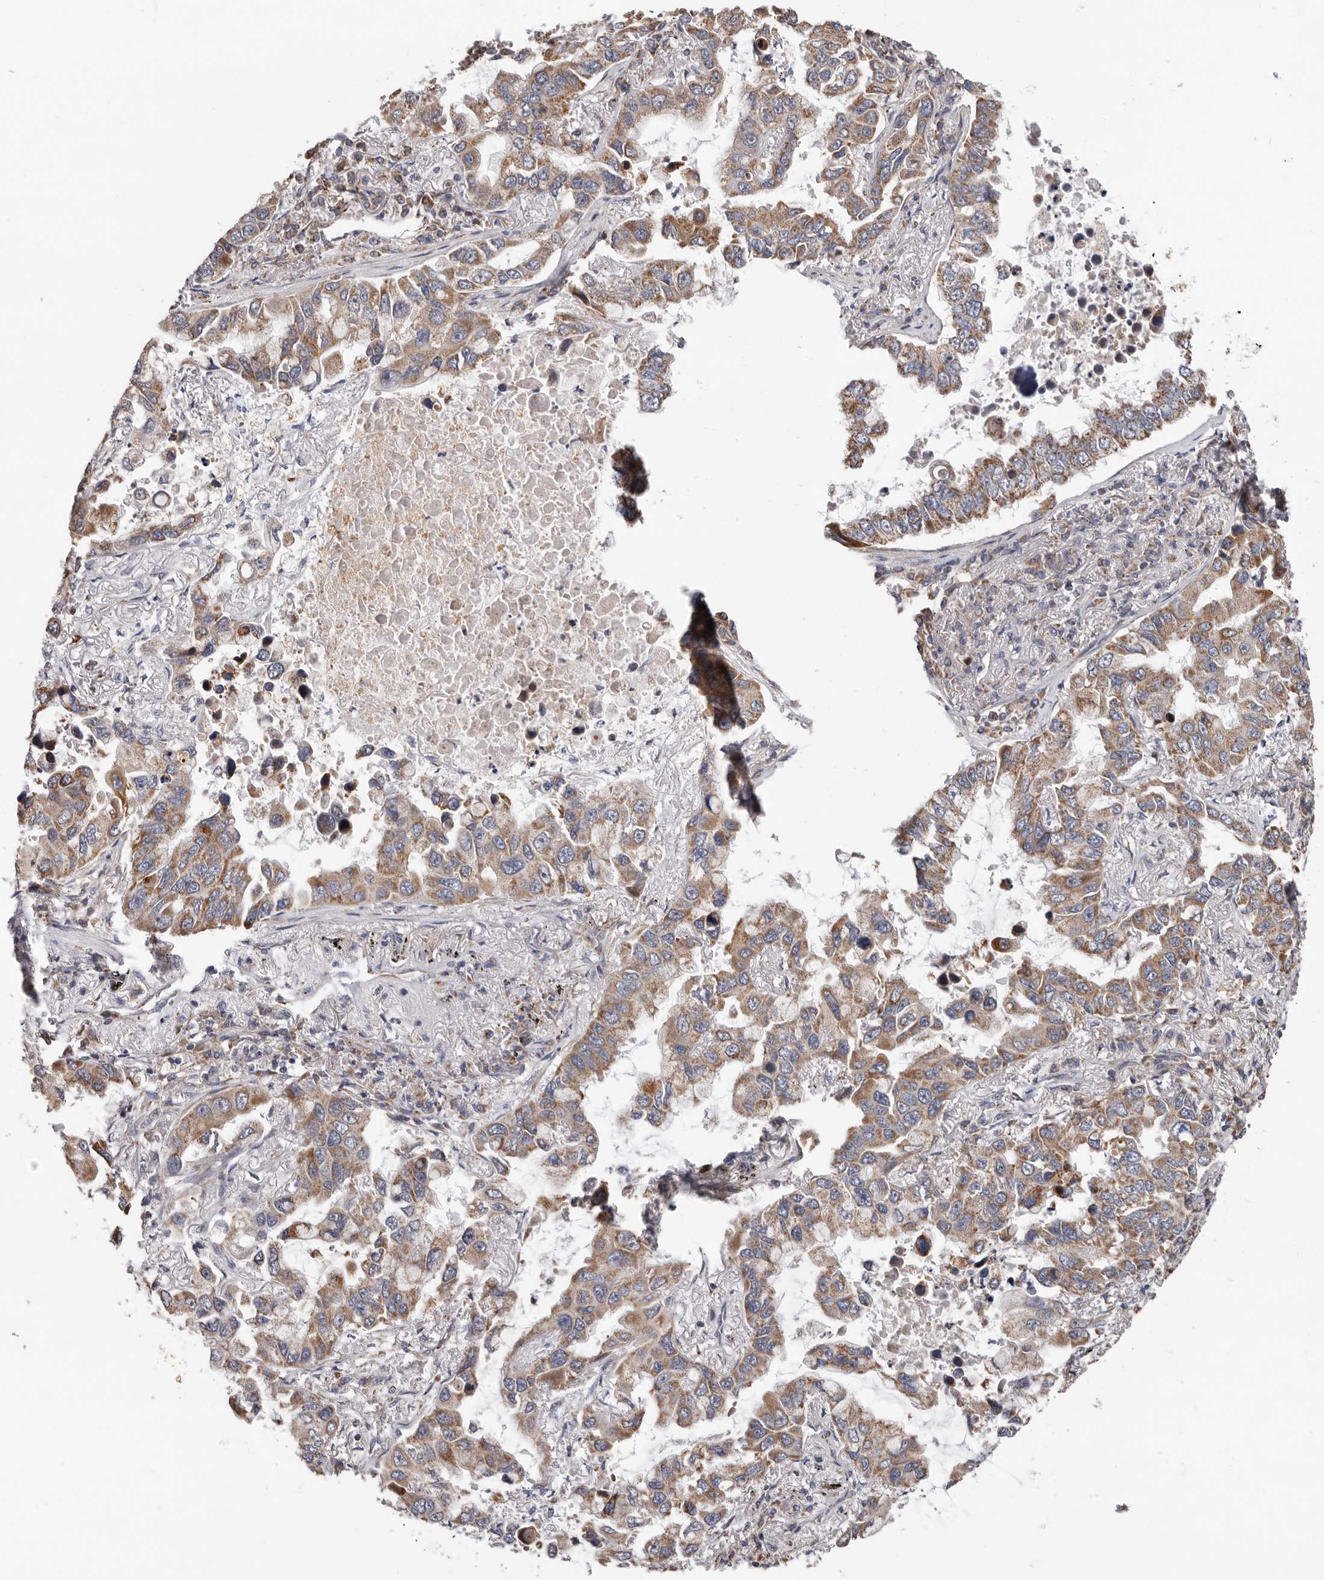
{"staining": {"intensity": "moderate", "quantity": ">75%", "location": "cytoplasmic/membranous"}, "tissue": "lung cancer", "cell_type": "Tumor cells", "image_type": "cancer", "snomed": [{"axis": "morphology", "description": "Adenocarcinoma, NOS"}, {"axis": "topography", "description": "Lung"}], "caption": "Moderate cytoplasmic/membranous expression for a protein is appreciated in about >75% of tumor cells of lung cancer (adenocarcinoma) using immunohistochemistry (IHC).", "gene": "MRPL18", "patient": {"sex": "male", "age": 64}}